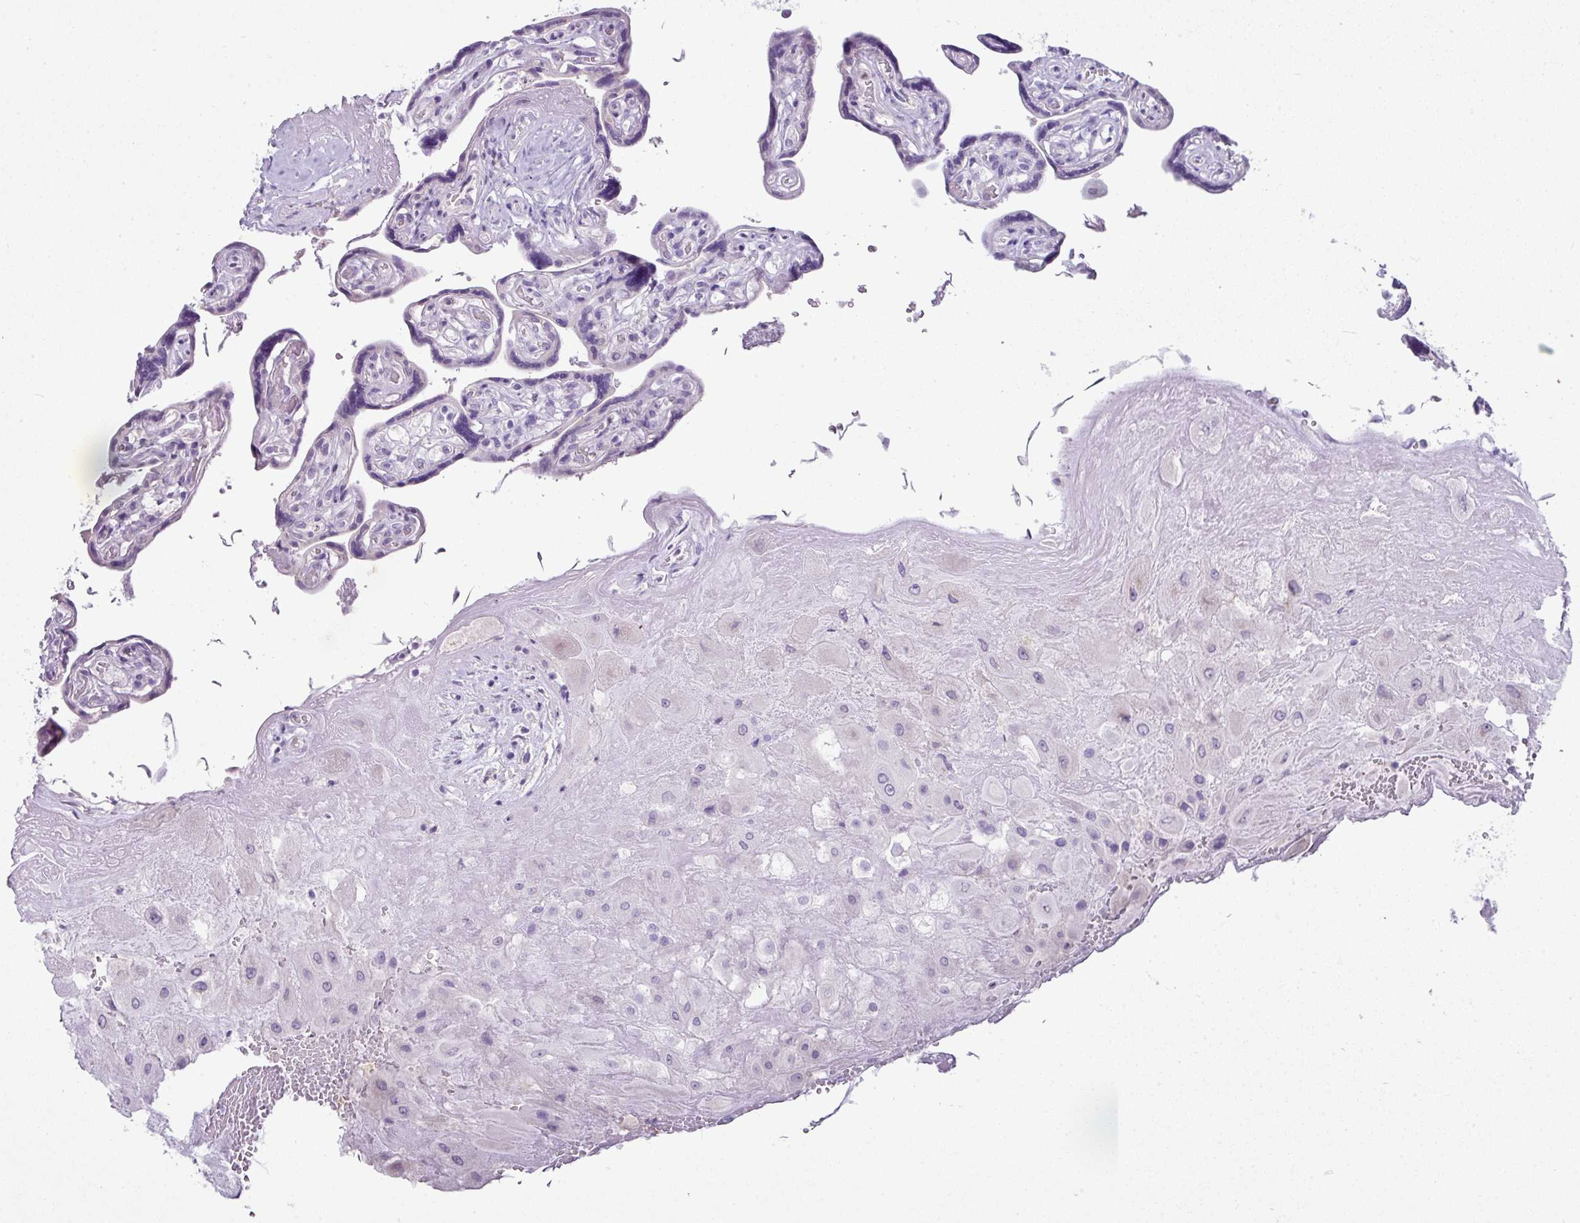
{"staining": {"intensity": "negative", "quantity": "none", "location": "none"}, "tissue": "placenta", "cell_type": "Decidual cells", "image_type": "normal", "snomed": [{"axis": "morphology", "description": "Normal tissue, NOS"}, {"axis": "topography", "description": "Placenta"}], "caption": "High magnification brightfield microscopy of benign placenta stained with DAB (brown) and counterstained with hematoxylin (blue): decidual cells show no significant positivity.", "gene": "BCL11A", "patient": {"sex": "female", "age": 32}}